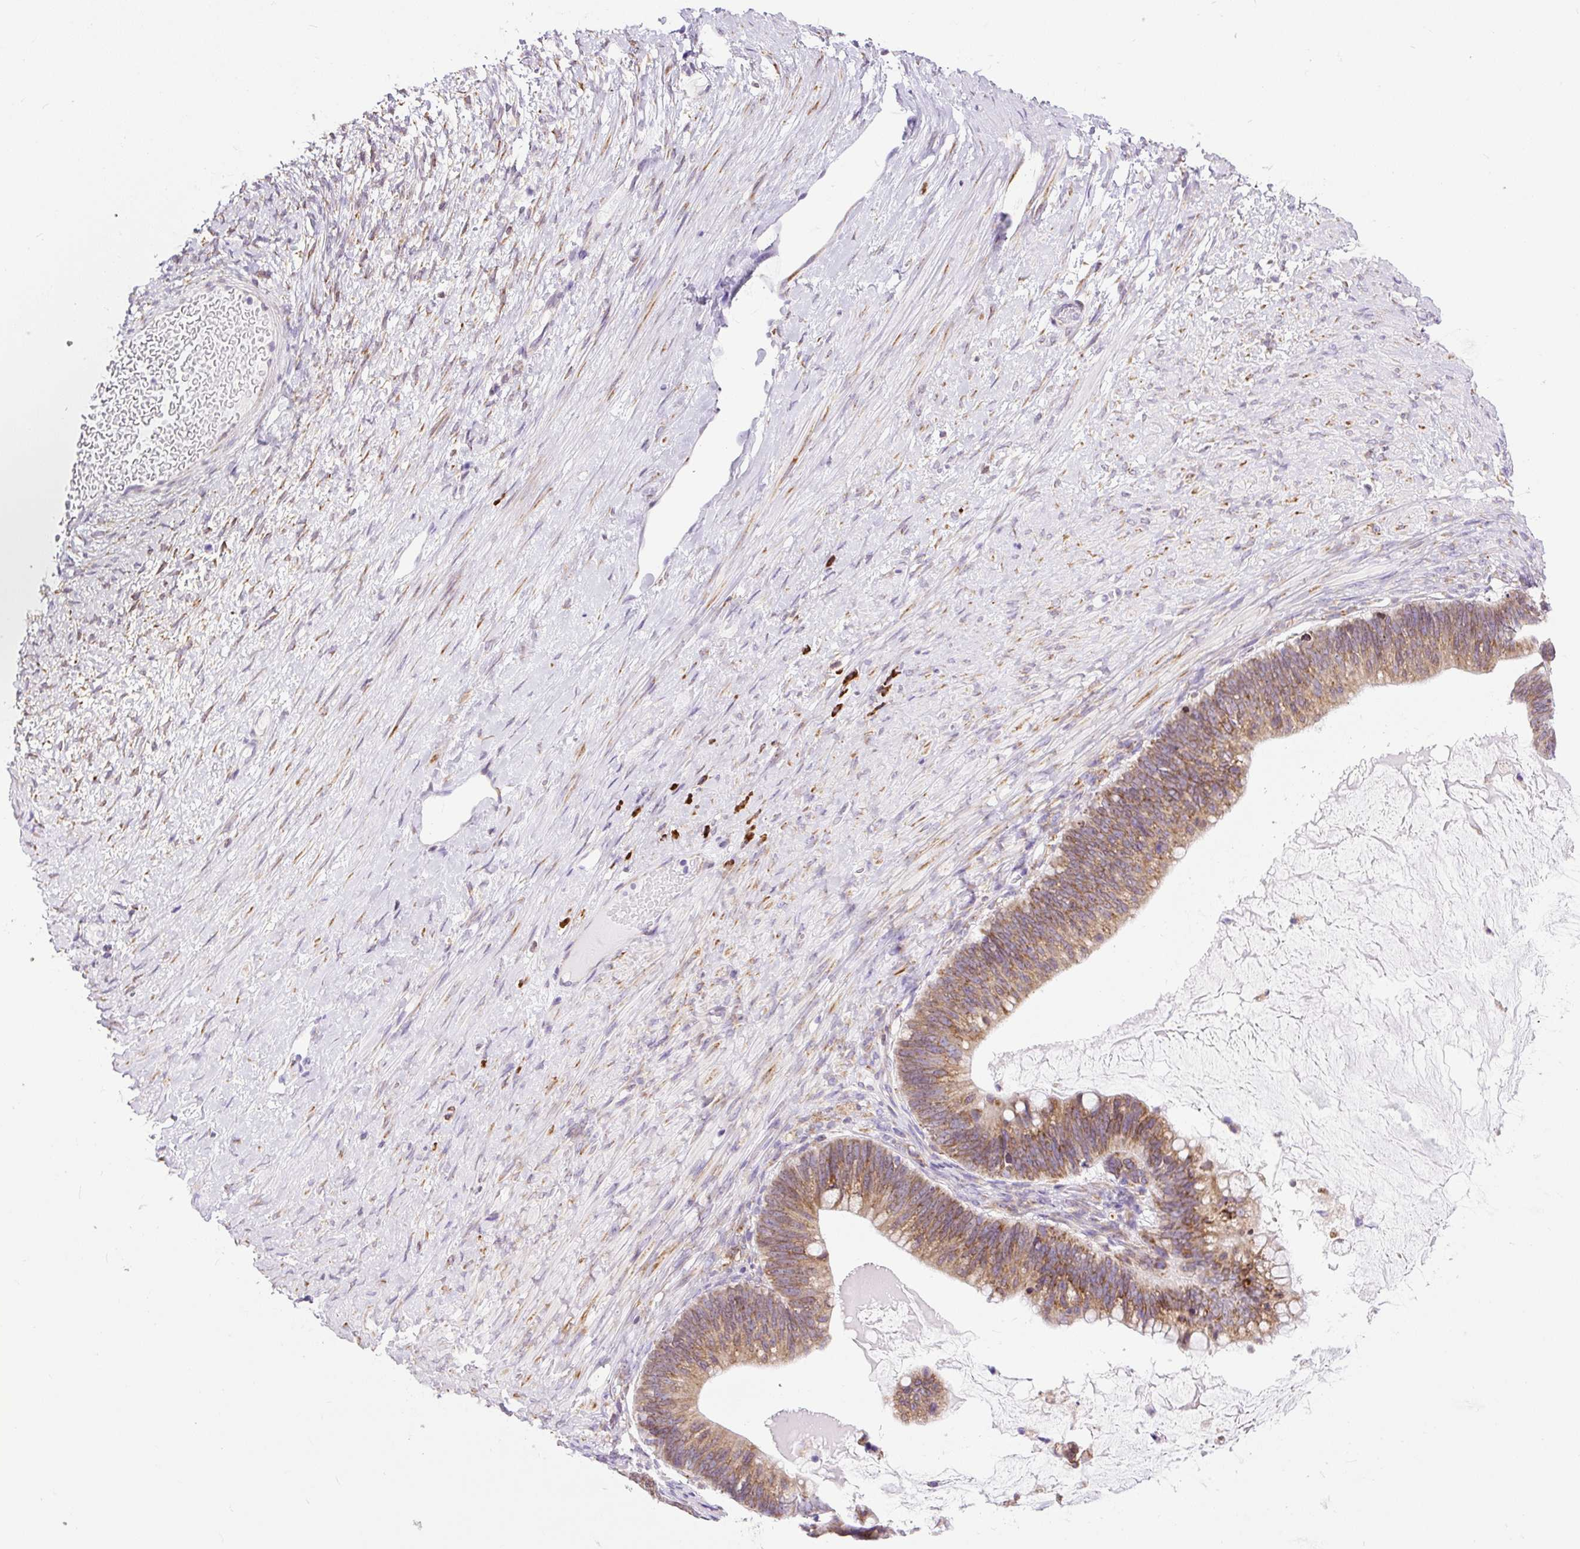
{"staining": {"intensity": "moderate", "quantity": ">75%", "location": "cytoplasmic/membranous"}, "tissue": "ovarian cancer", "cell_type": "Tumor cells", "image_type": "cancer", "snomed": [{"axis": "morphology", "description": "Cystadenocarcinoma, mucinous, NOS"}, {"axis": "topography", "description": "Ovary"}], "caption": "Immunohistochemistry (DAB (3,3'-diaminobenzidine)) staining of ovarian cancer shows moderate cytoplasmic/membranous protein positivity in about >75% of tumor cells.", "gene": "DDOST", "patient": {"sex": "female", "age": 61}}